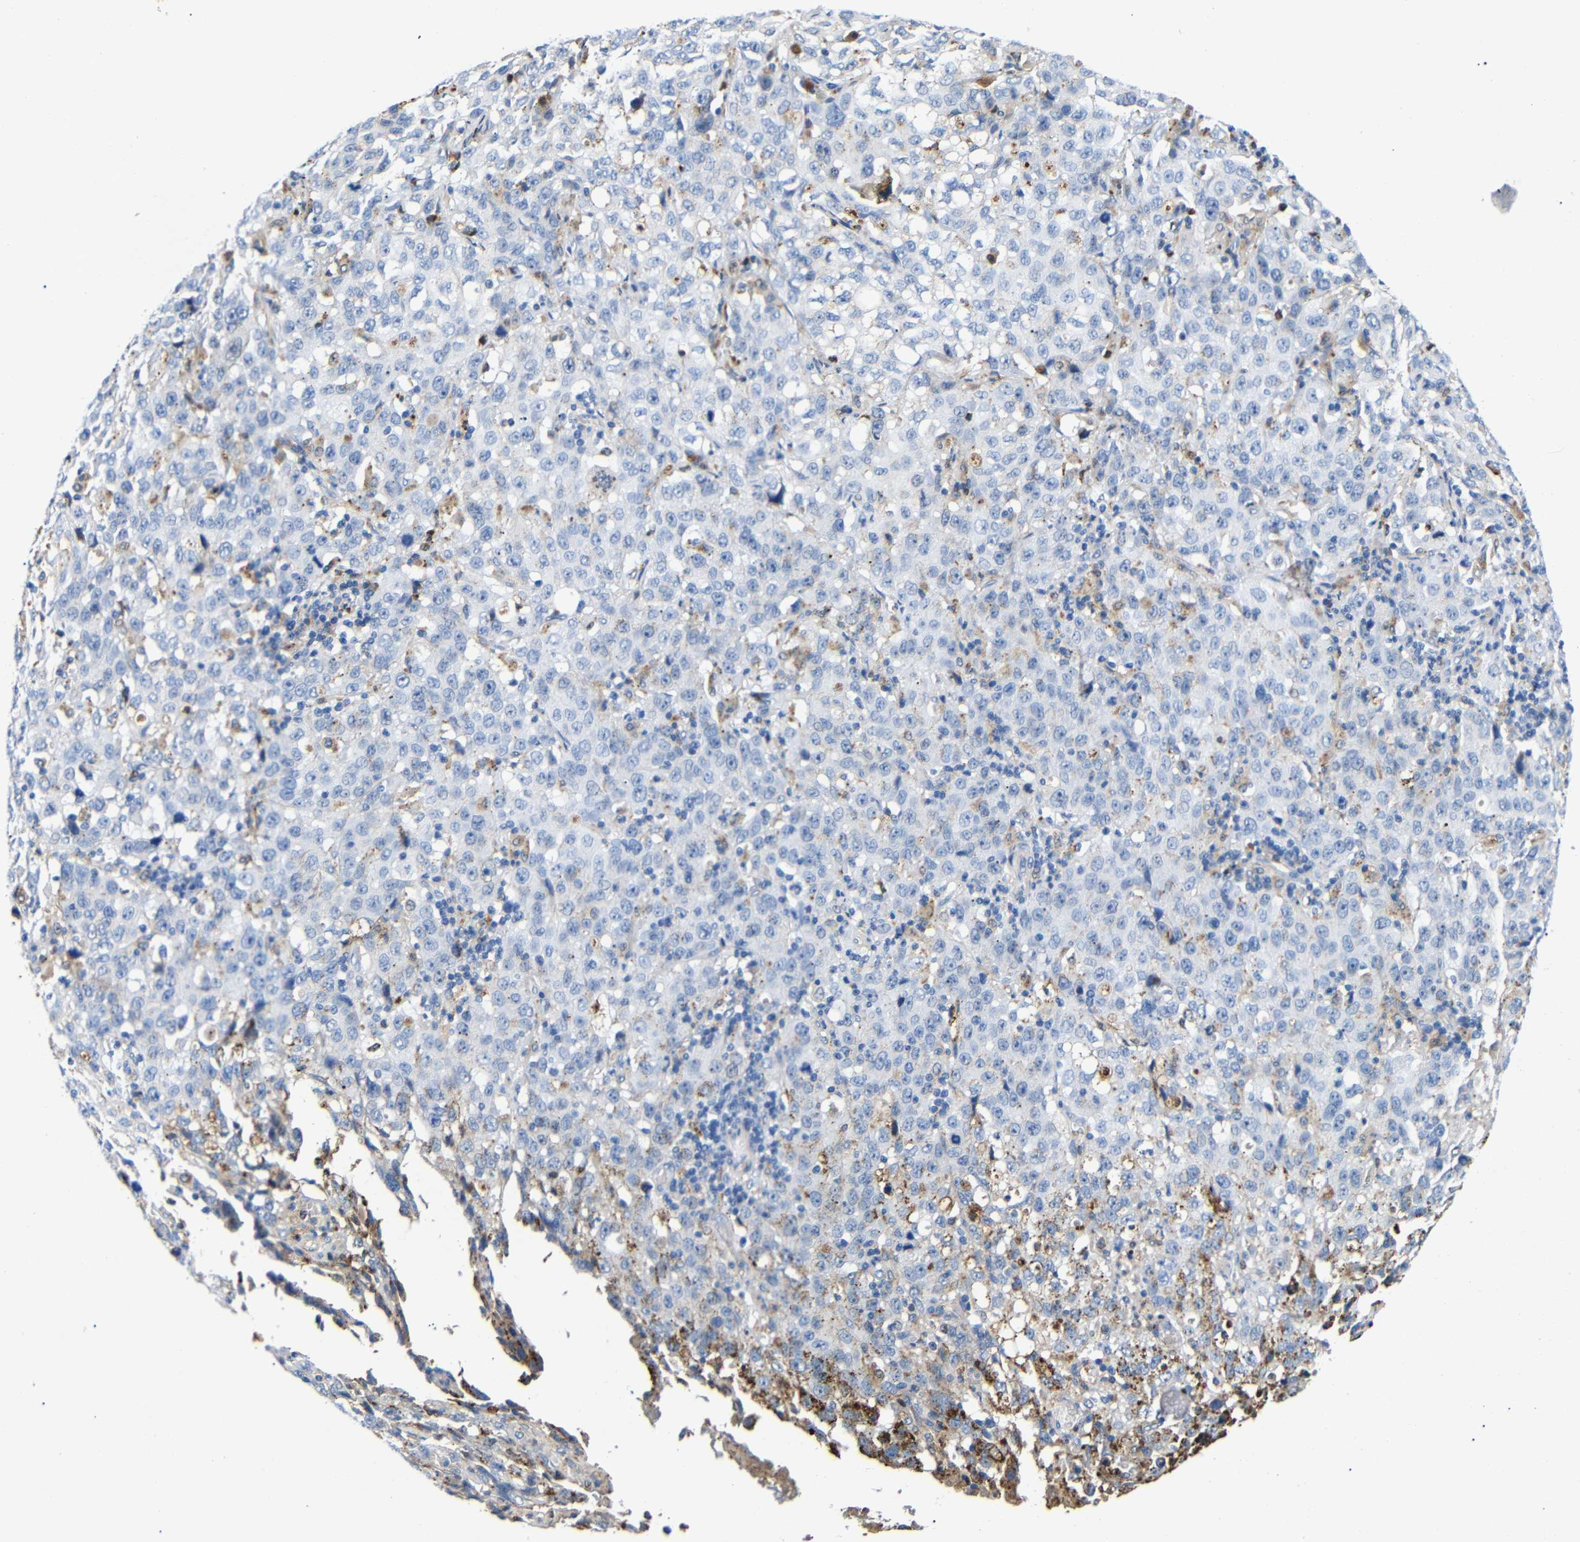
{"staining": {"intensity": "moderate", "quantity": "<25%", "location": "cytoplasmic/membranous"}, "tissue": "stomach cancer", "cell_type": "Tumor cells", "image_type": "cancer", "snomed": [{"axis": "morphology", "description": "Normal tissue, NOS"}, {"axis": "morphology", "description": "Adenocarcinoma, NOS"}, {"axis": "topography", "description": "Stomach"}], "caption": "Protein expression by IHC shows moderate cytoplasmic/membranous positivity in approximately <25% of tumor cells in stomach cancer.", "gene": "SDCBP", "patient": {"sex": "male", "age": 48}}